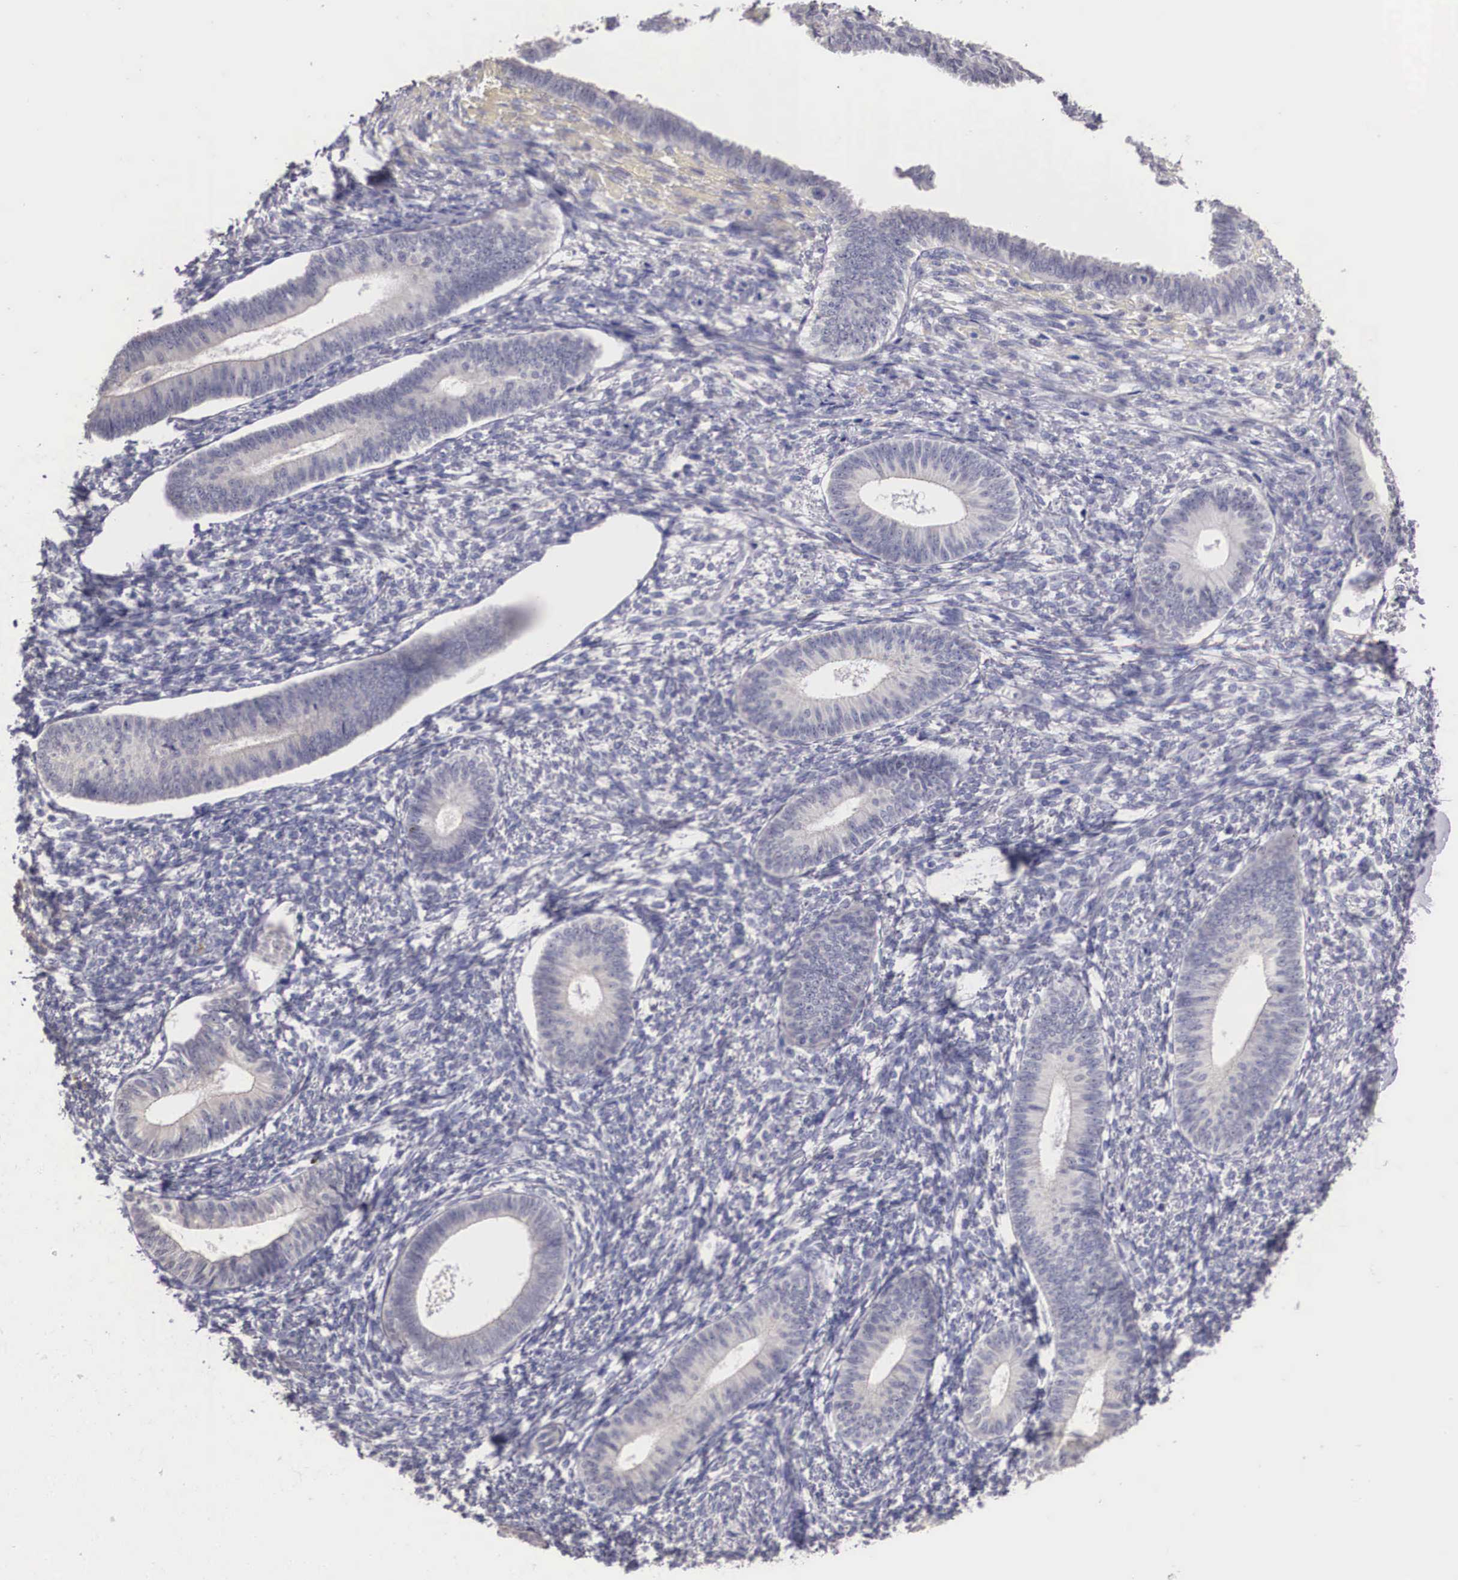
{"staining": {"intensity": "negative", "quantity": "none", "location": "none"}, "tissue": "endometrium", "cell_type": "Cells in endometrial stroma", "image_type": "normal", "snomed": [{"axis": "morphology", "description": "Normal tissue, NOS"}, {"axis": "topography", "description": "Endometrium"}], "caption": "This is an immunohistochemistry histopathology image of unremarkable endometrium. There is no positivity in cells in endometrial stroma.", "gene": "ENOX2", "patient": {"sex": "female", "age": 82}}